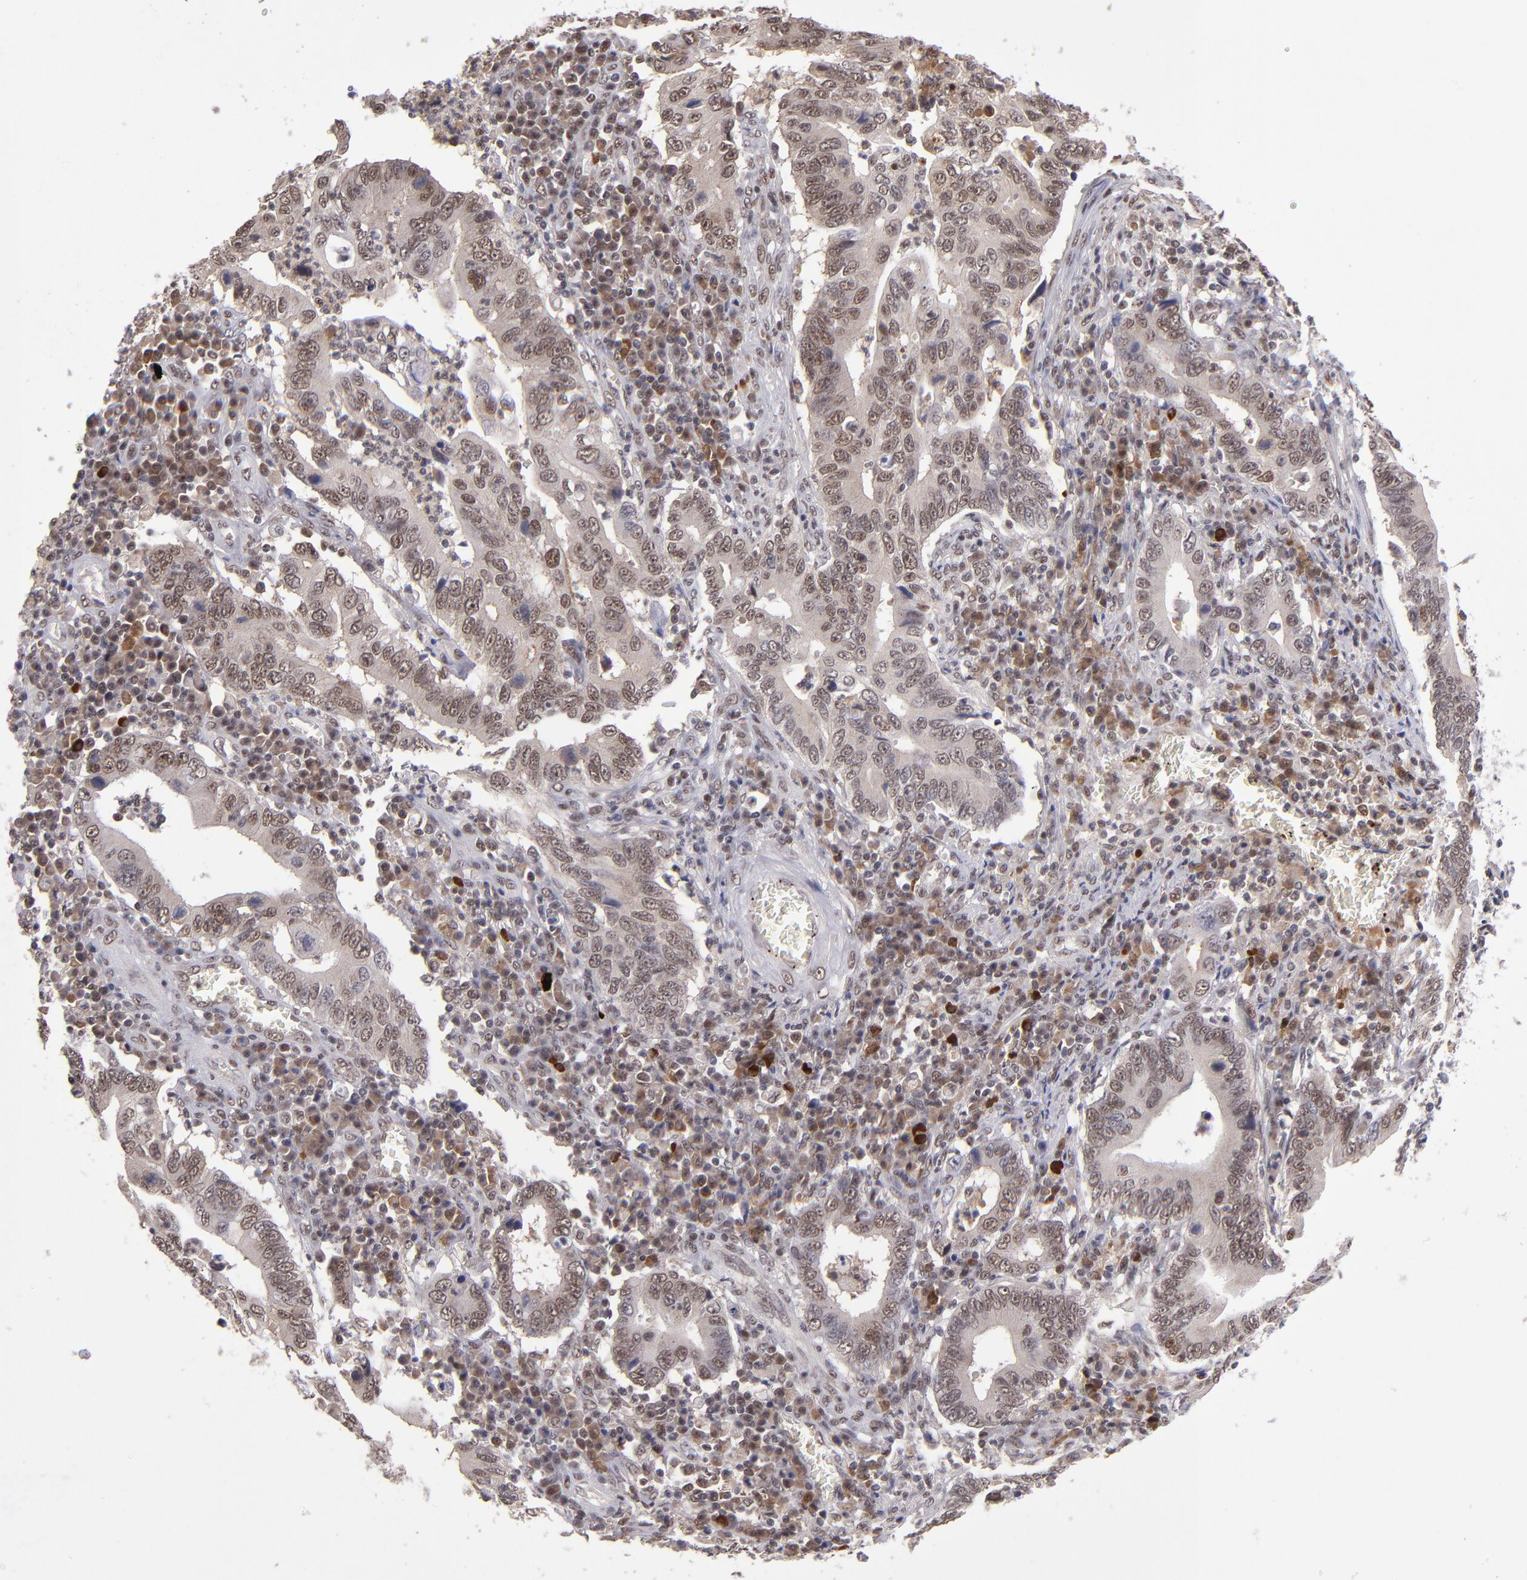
{"staining": {"intensity": "moderate", "quantity": ">75%", "location": "nuclear"}, "tissue": "stomach cancer", "cell_type": "Tumor cells", "image_type": "cancer", "snomed": [{"axis": "morphology", "description": "Adenocarcinoma, NOS"}, {"axis": "topography", "description": "Stomach, upper"}], "caption": "Immunohistochemistry micrograph of stomach adenocarcinoma stained for a protein (brown), which exhibits medium levels of moderate nuclear expression in about >75% of tumor cells.", "gene": "EP300", "patient": {"sex": "male", "age": 63}}